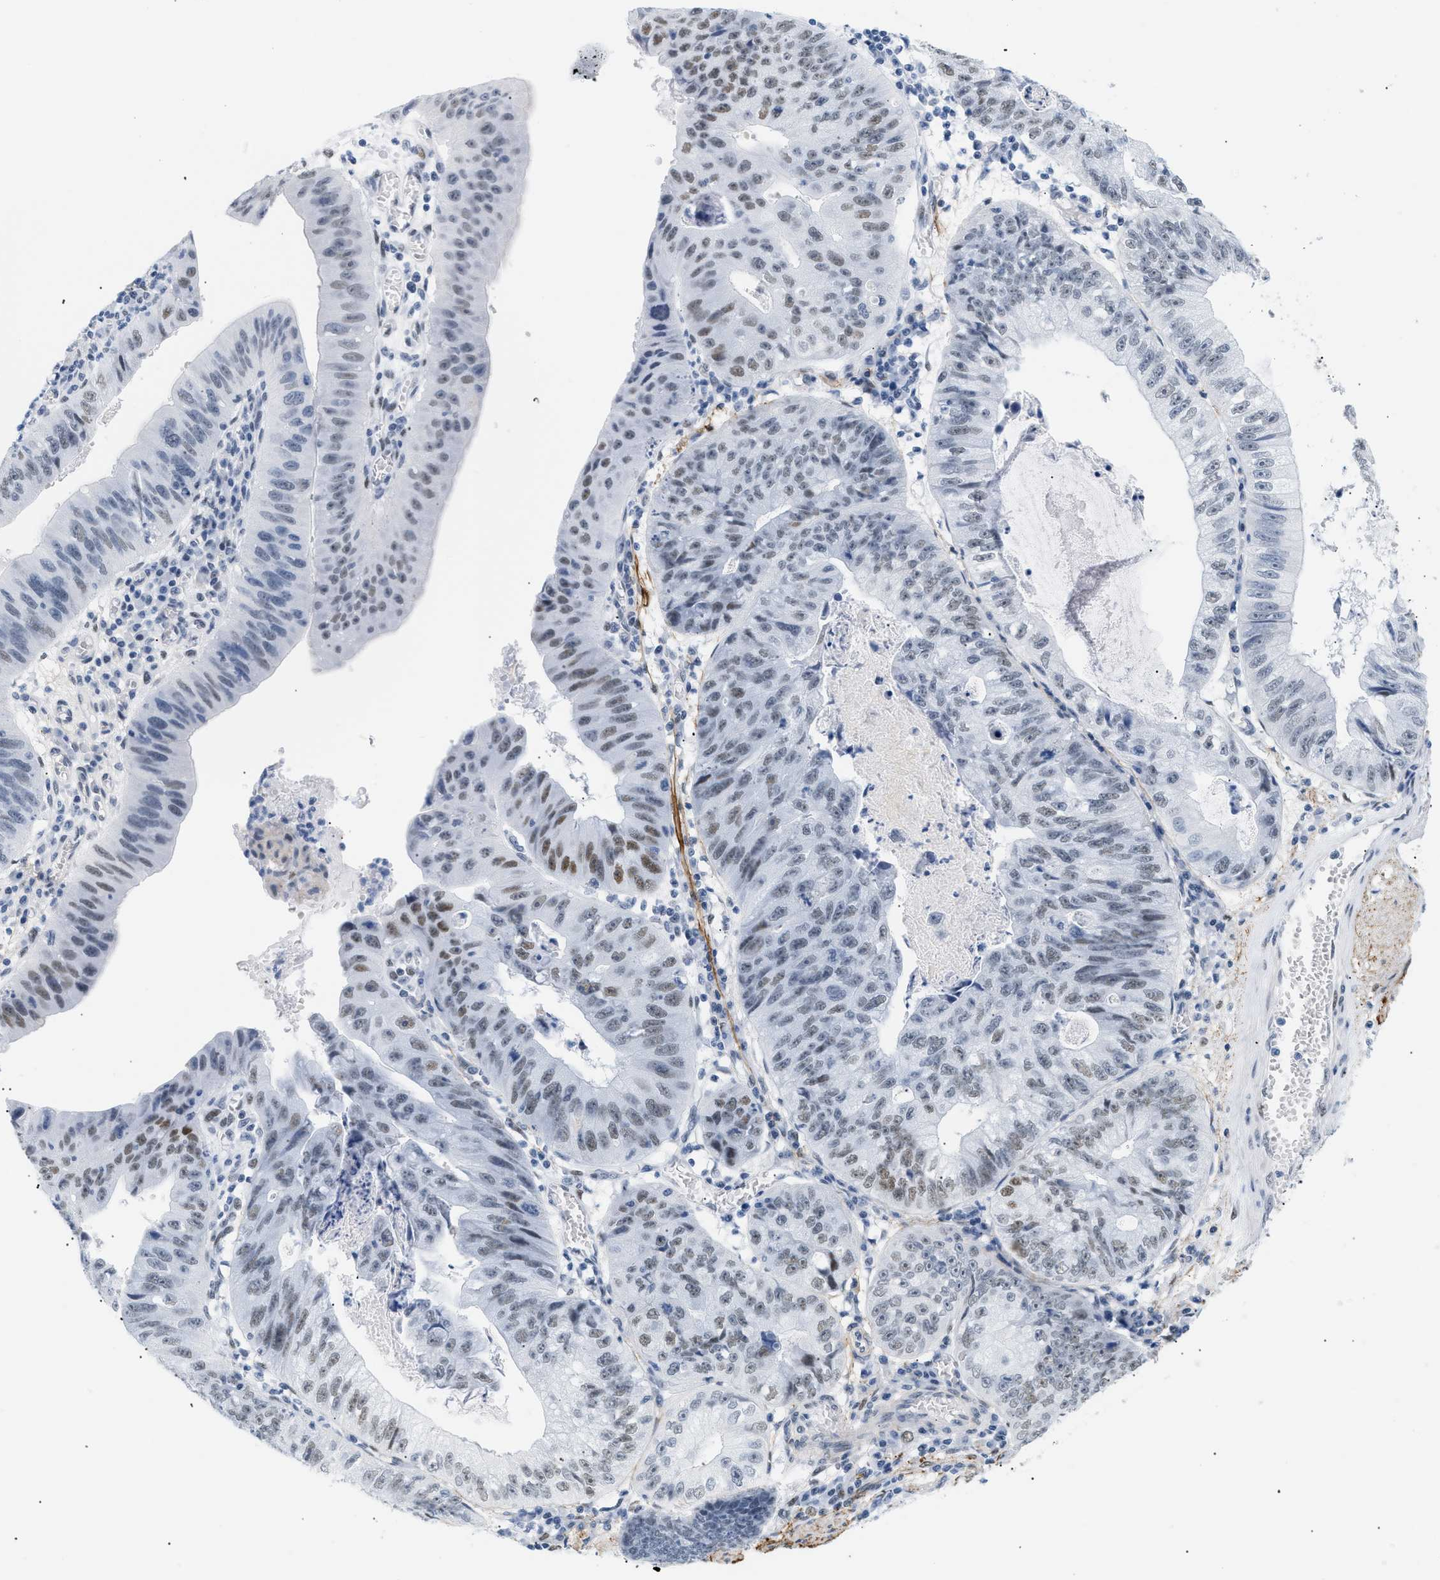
{"staining": {"intensity": "moderate", "quantity": "<25%", "location": "nuclear"}, "tissue": "stomach cancer", "cell_type": "Tumor cells", "image_type": "cancer", "snomed": [{"axis": "morphology", "description": "Adenocarcinoma, NOS"}, {"axis": "topography", "description": "Stomach"}], "caption": "Human stomach adenocarcinoma stained with a protein marker displays moderate staining in tumor cells.", "gene": "ELN", "patient": {"sex": "male", "age": 59}}